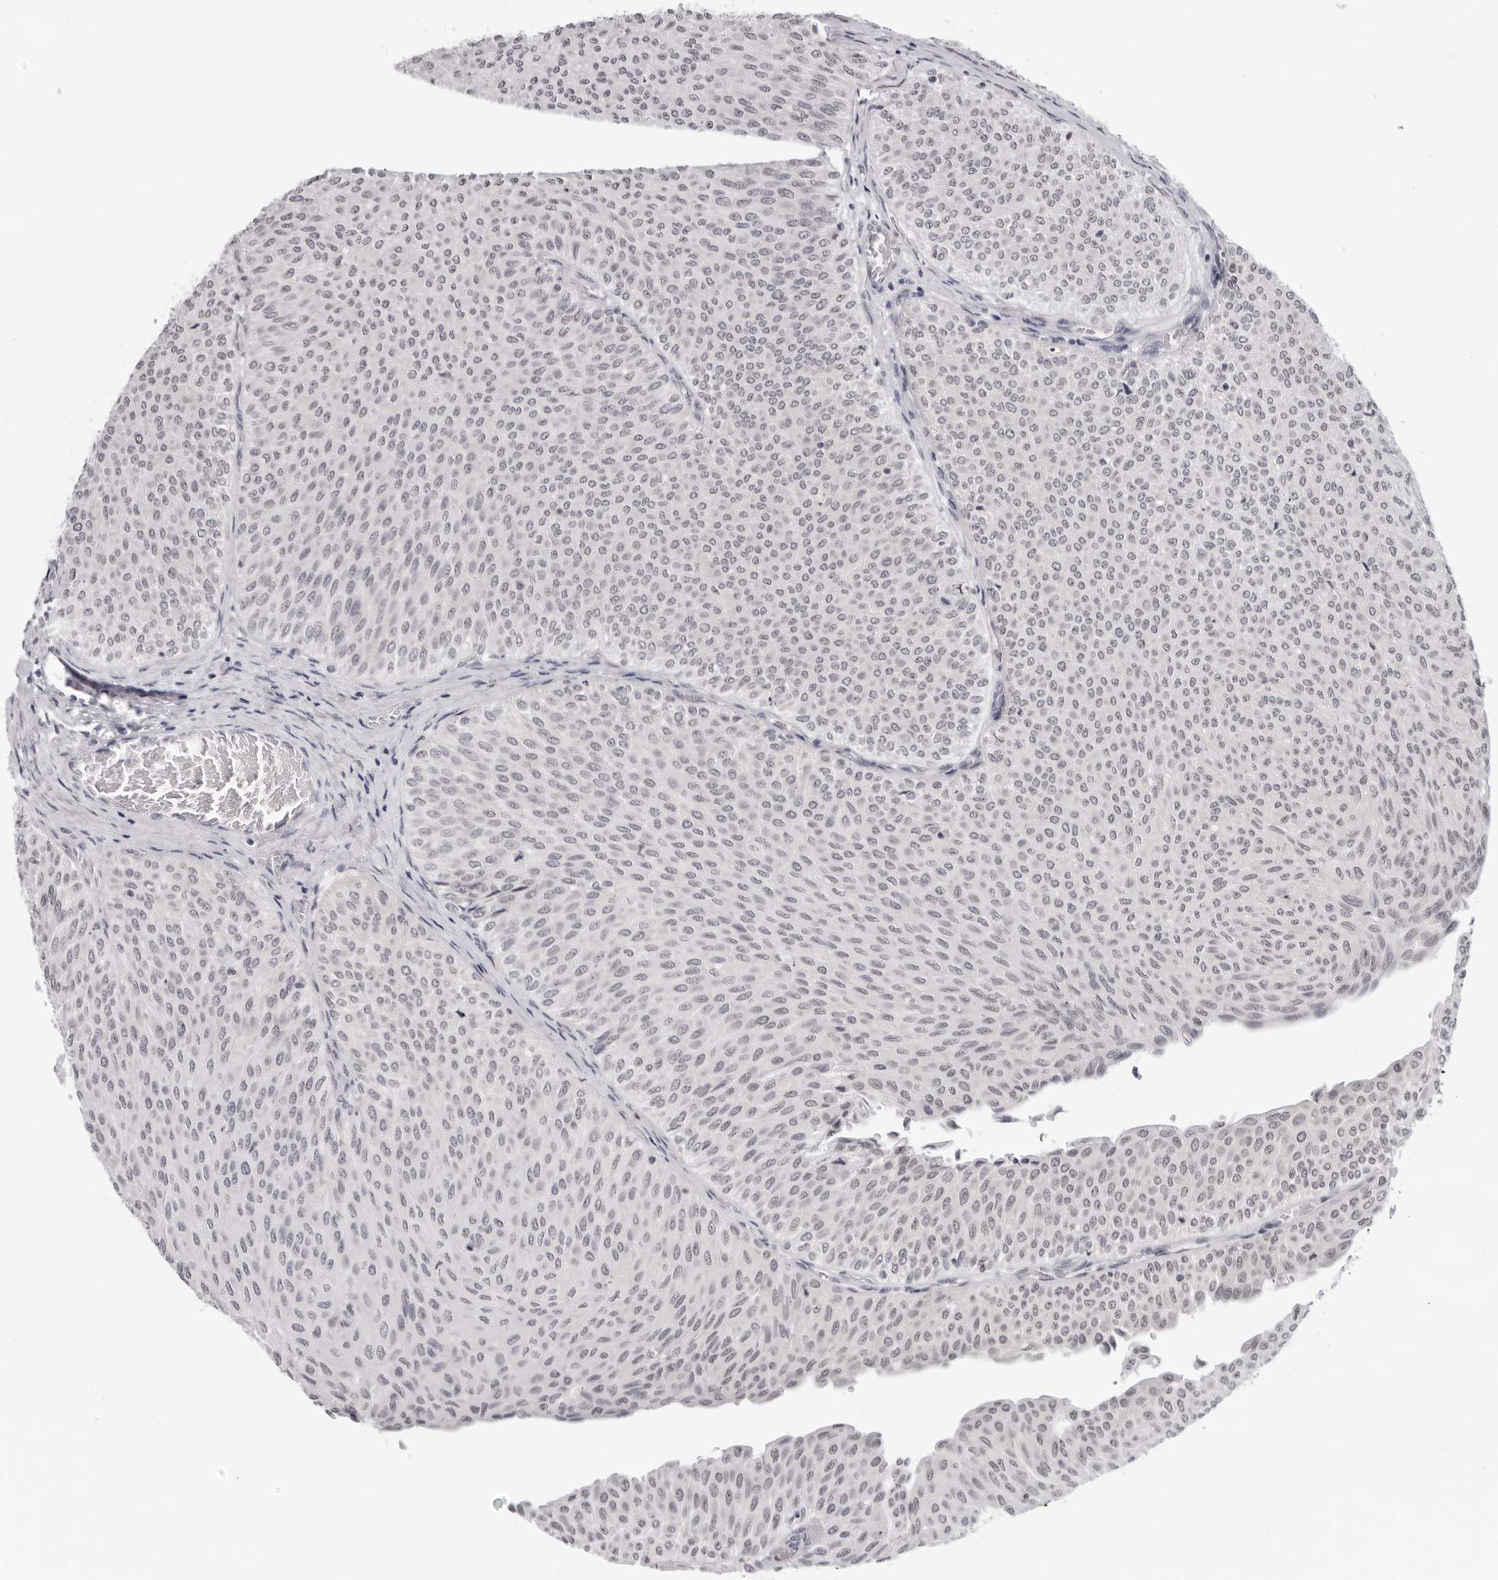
{"staining": {"intensity": "negative", "quantity": "none", "location": "none"}, "tissue": "urothelial cancer", "cell_type": "Tumor cells", "image_type": "cancer", "snomed": [{"axis": "morphology", "description": "Urothelial carcinoma, Low grade"}, {"axis": "topography", "description": "Urinary bladder"}], "caption": "Tumor cells are negative for protein expression in human low-grade urothelial carcinoma. (DAB (3,3'-diaminobenzidine) immunohistochemistry visualized using brightfield microscopy, high magnification).", "gene": "PRUNE1", "patient": {"sex": "male", "age": 78}}